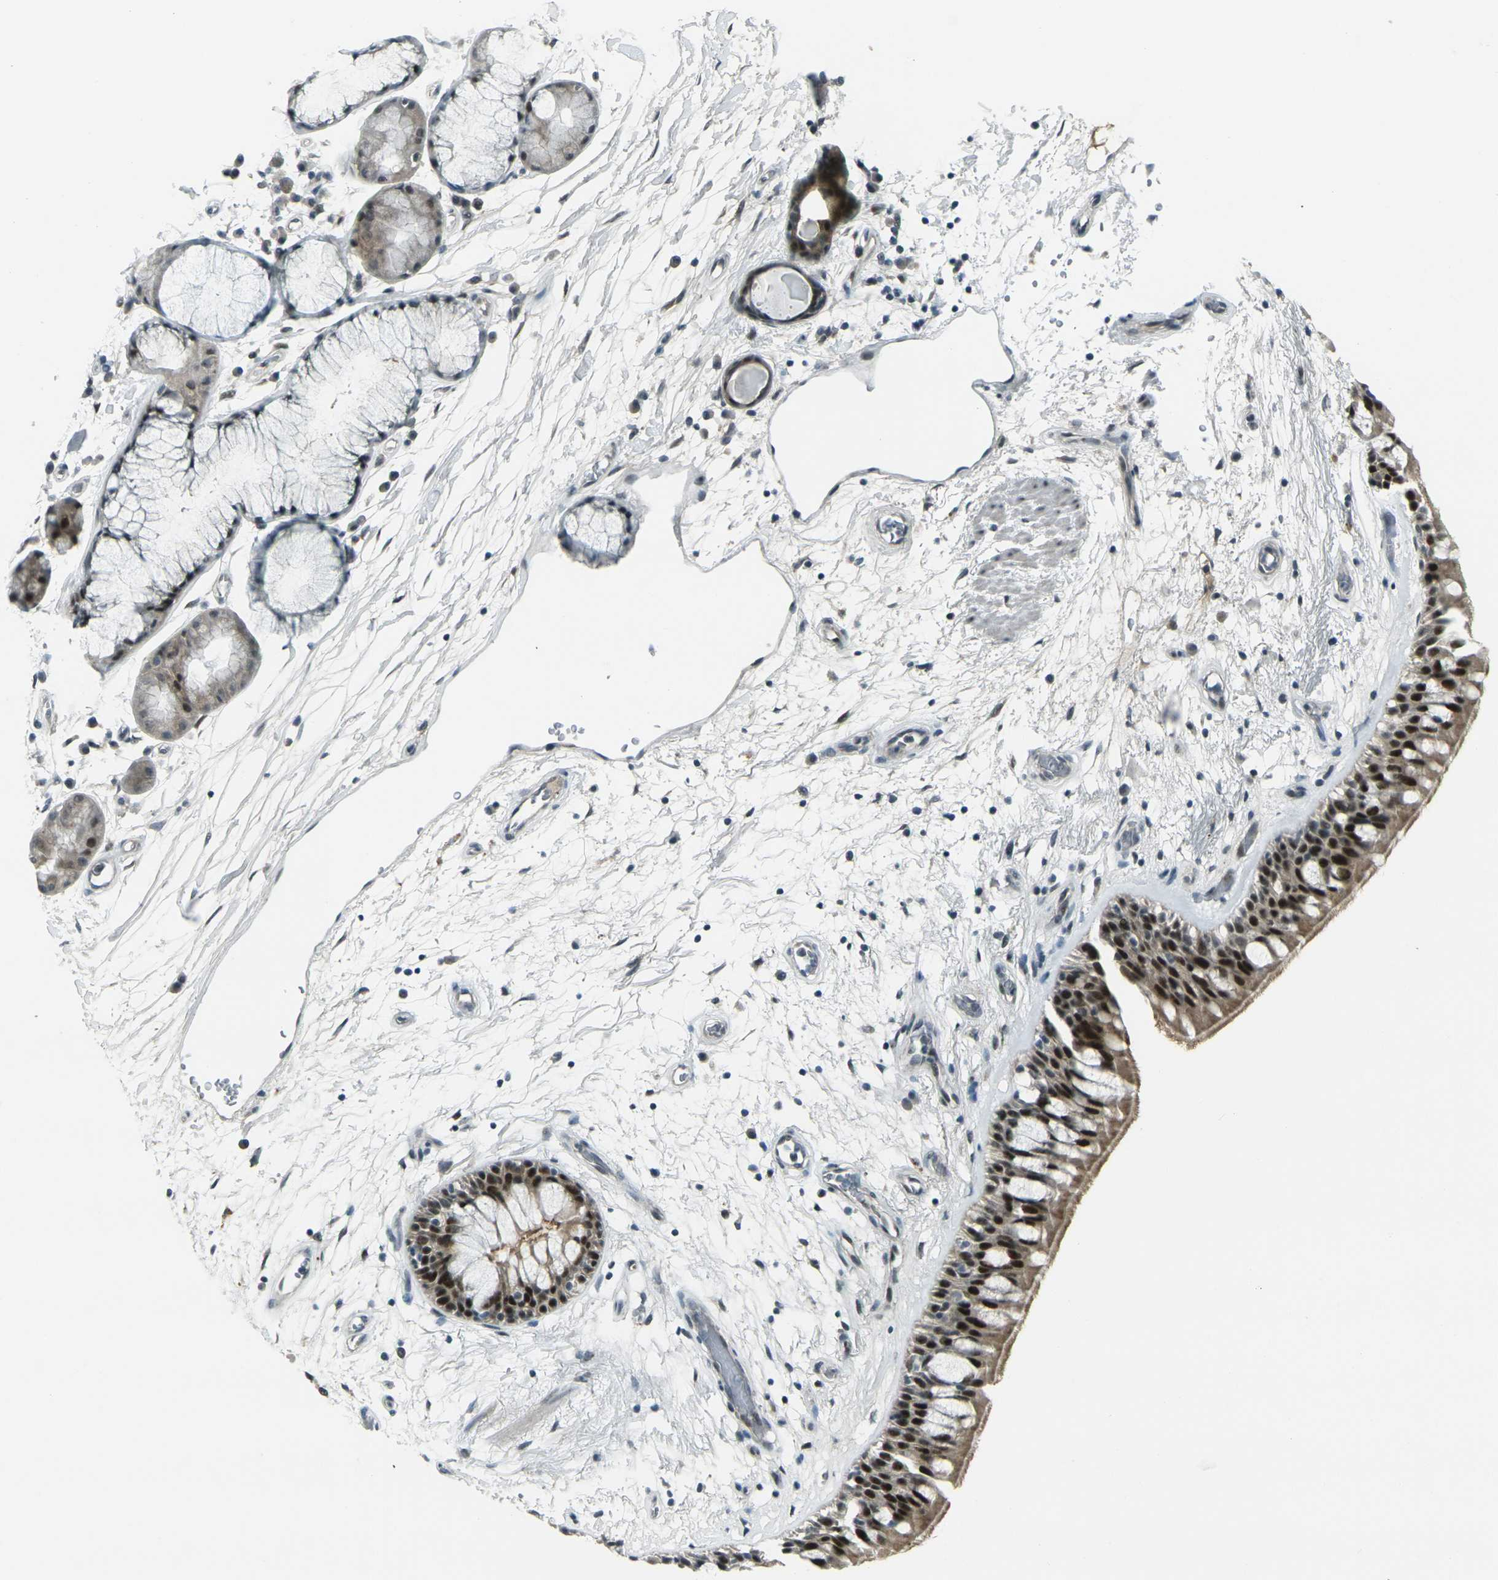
{"staining": {"intensity": "strong", "quantity": ">75%", "location": "cytoplasmic/membranous,nuclear"}, "tissue": "bronchus", "cell_type": "Respiratory epithelial cells", "image_type": "normal", "snomed": [{"axis": "morphology", "description": "Normal tissue, NOS"}, {"axis": "morphology", "description": "Adenocarcinoma, NOS"}, {"axis": "topography", "description": "Bronchus"}, {"axis": "topography", "description": "Lung"}], "caption": "Bronchus stained for a protein displays strong cytoplasmic/membranous,nuclear positivity in respiratory epithelial cells. The staining was performed using DAB (3,3'-diaminobenzidine), with brown indicating positive protein expression. Nuclei are stained blue with hematoxylin.", "gene": "GPR19", "patient": {"sex": "female", "age": 54}}